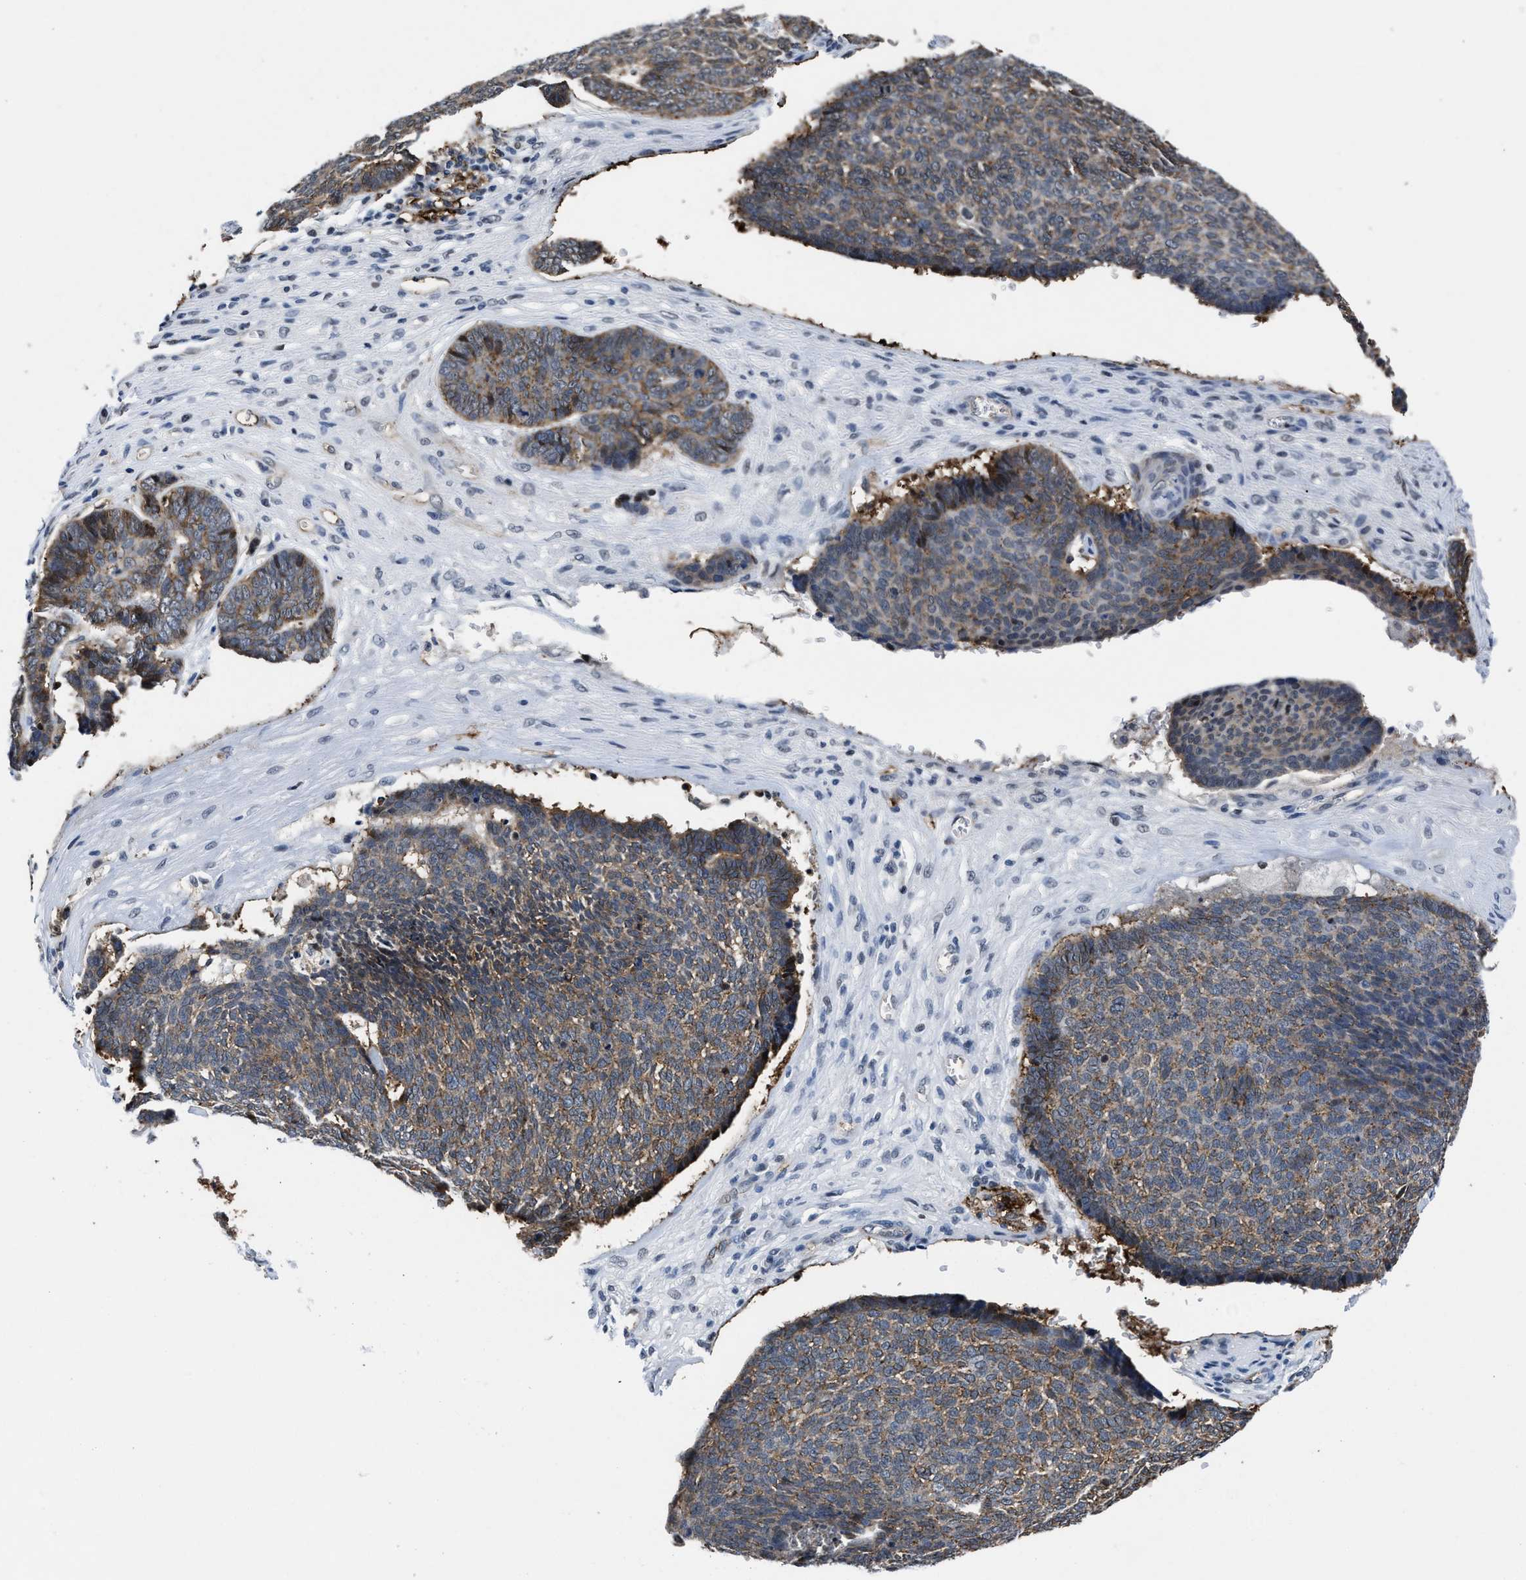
{"staining": {"intensity": "moderate", "quantity": ">75%", "location": "cytoplasmic/membranous"}, "tissue": "skin cancer", "cell_type": "Tumor cells", "image_type": "cancer", "snomed": [{"axis": "morphology", "description": "Basal cell carcinoma"}, {"axis": "topography", "description": "Skin"}], "caption": "Immunohistochemistry (IHC) (DAB (3,3'-diaminobenzidine)) staining of skin basal cell carcinoma exhibits moderate cytoplasmic/membranous protein expression in about >75% of tumor cells. (Stains: DAB in brown, nuclei in blue, Microscopy: brightfield microscopy at high magnification).", "gene": "MARCKSL1", "patient": {"sex": "male", "age": 84}}